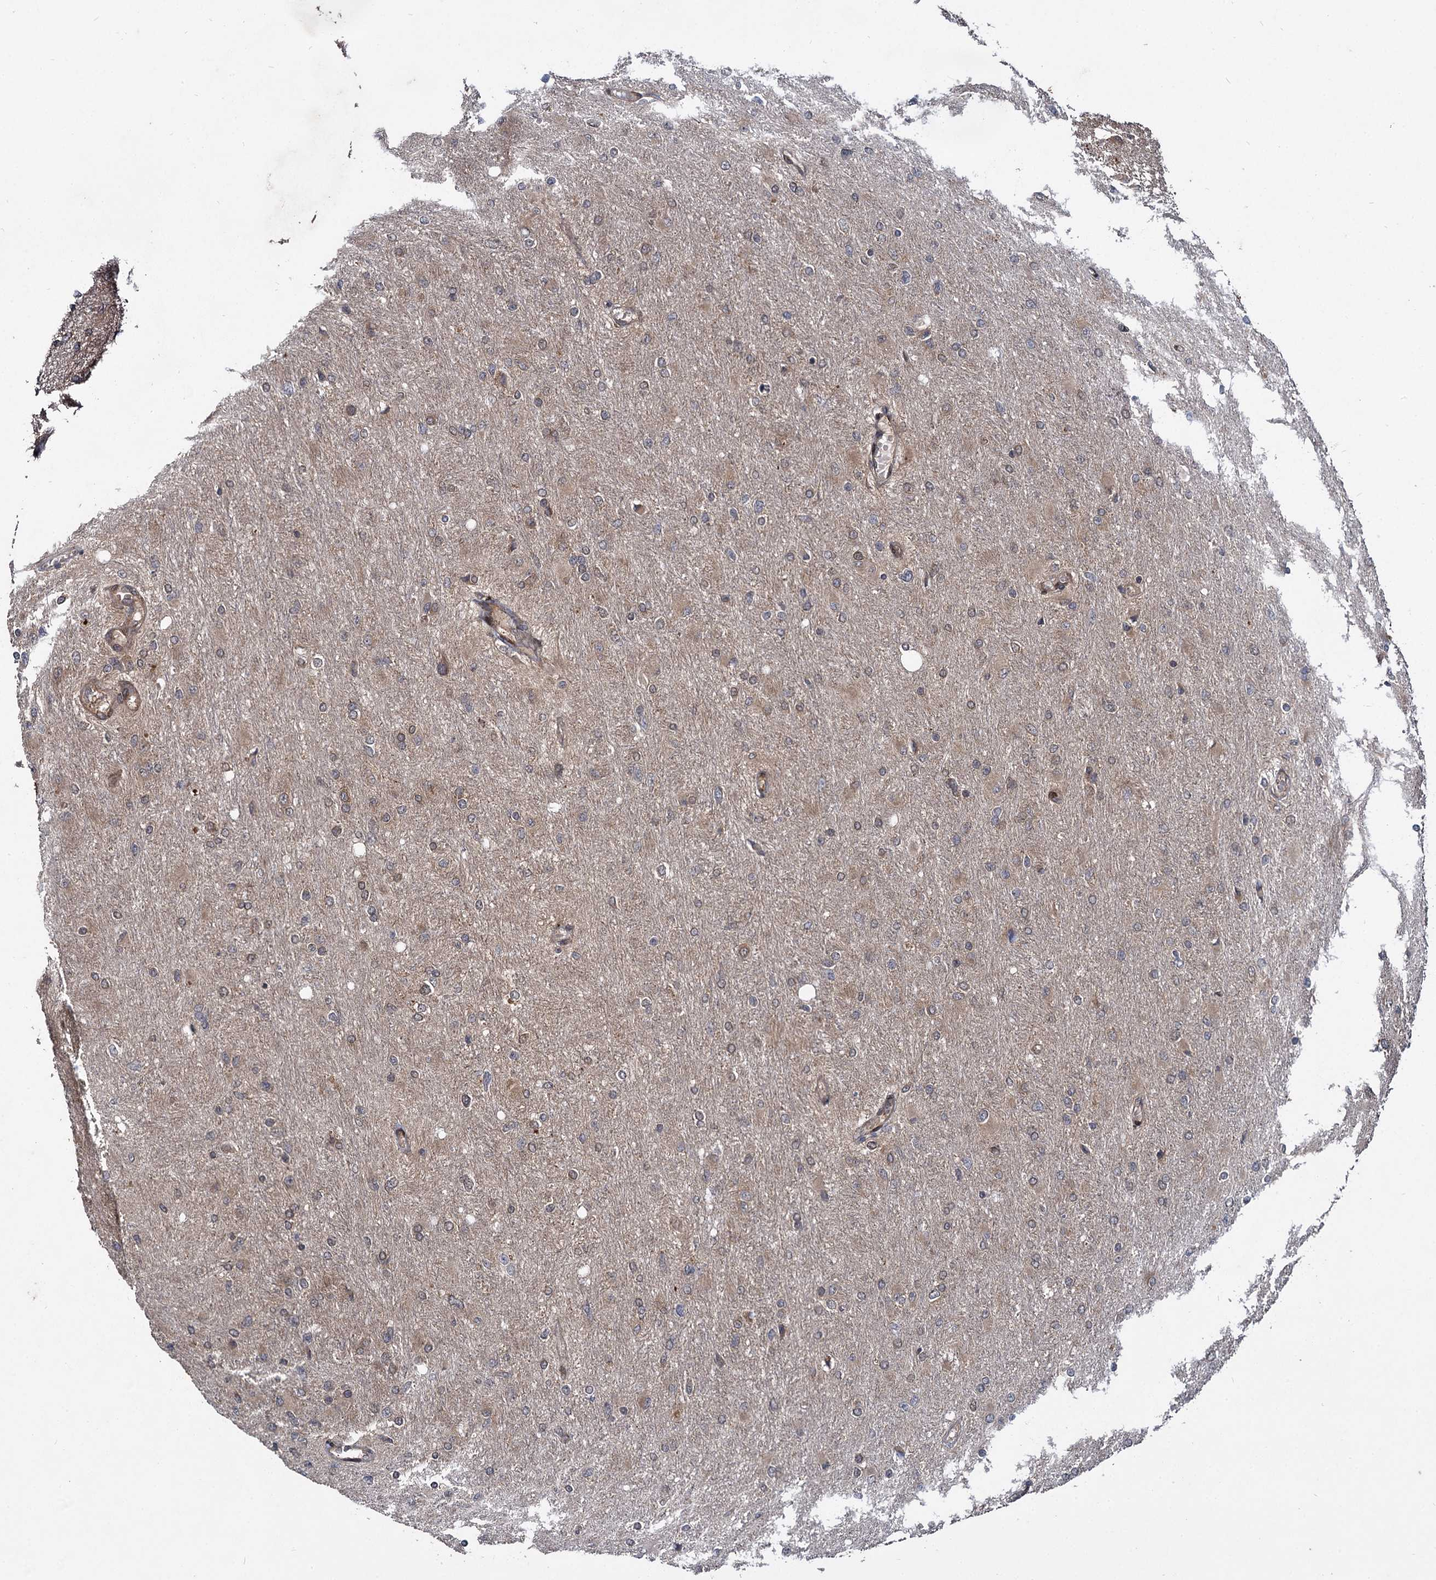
{"staining": {"intensity": "negative", "quantity": "none", "location": "none"}, "tissue": "glioma", "cell_type": "Tumor cells", "image_type": "cancer", "snomed": [{"axis": "morphology", "description": "Glioma, malignant, High grade"}, {"axis": "topography", "description": "Cerebral cortex"}], "caption": "There is no significant expression in tumor cells of glioma.", "gene": "DCP1B", "patient": {"sex": "female", "age": 36}}